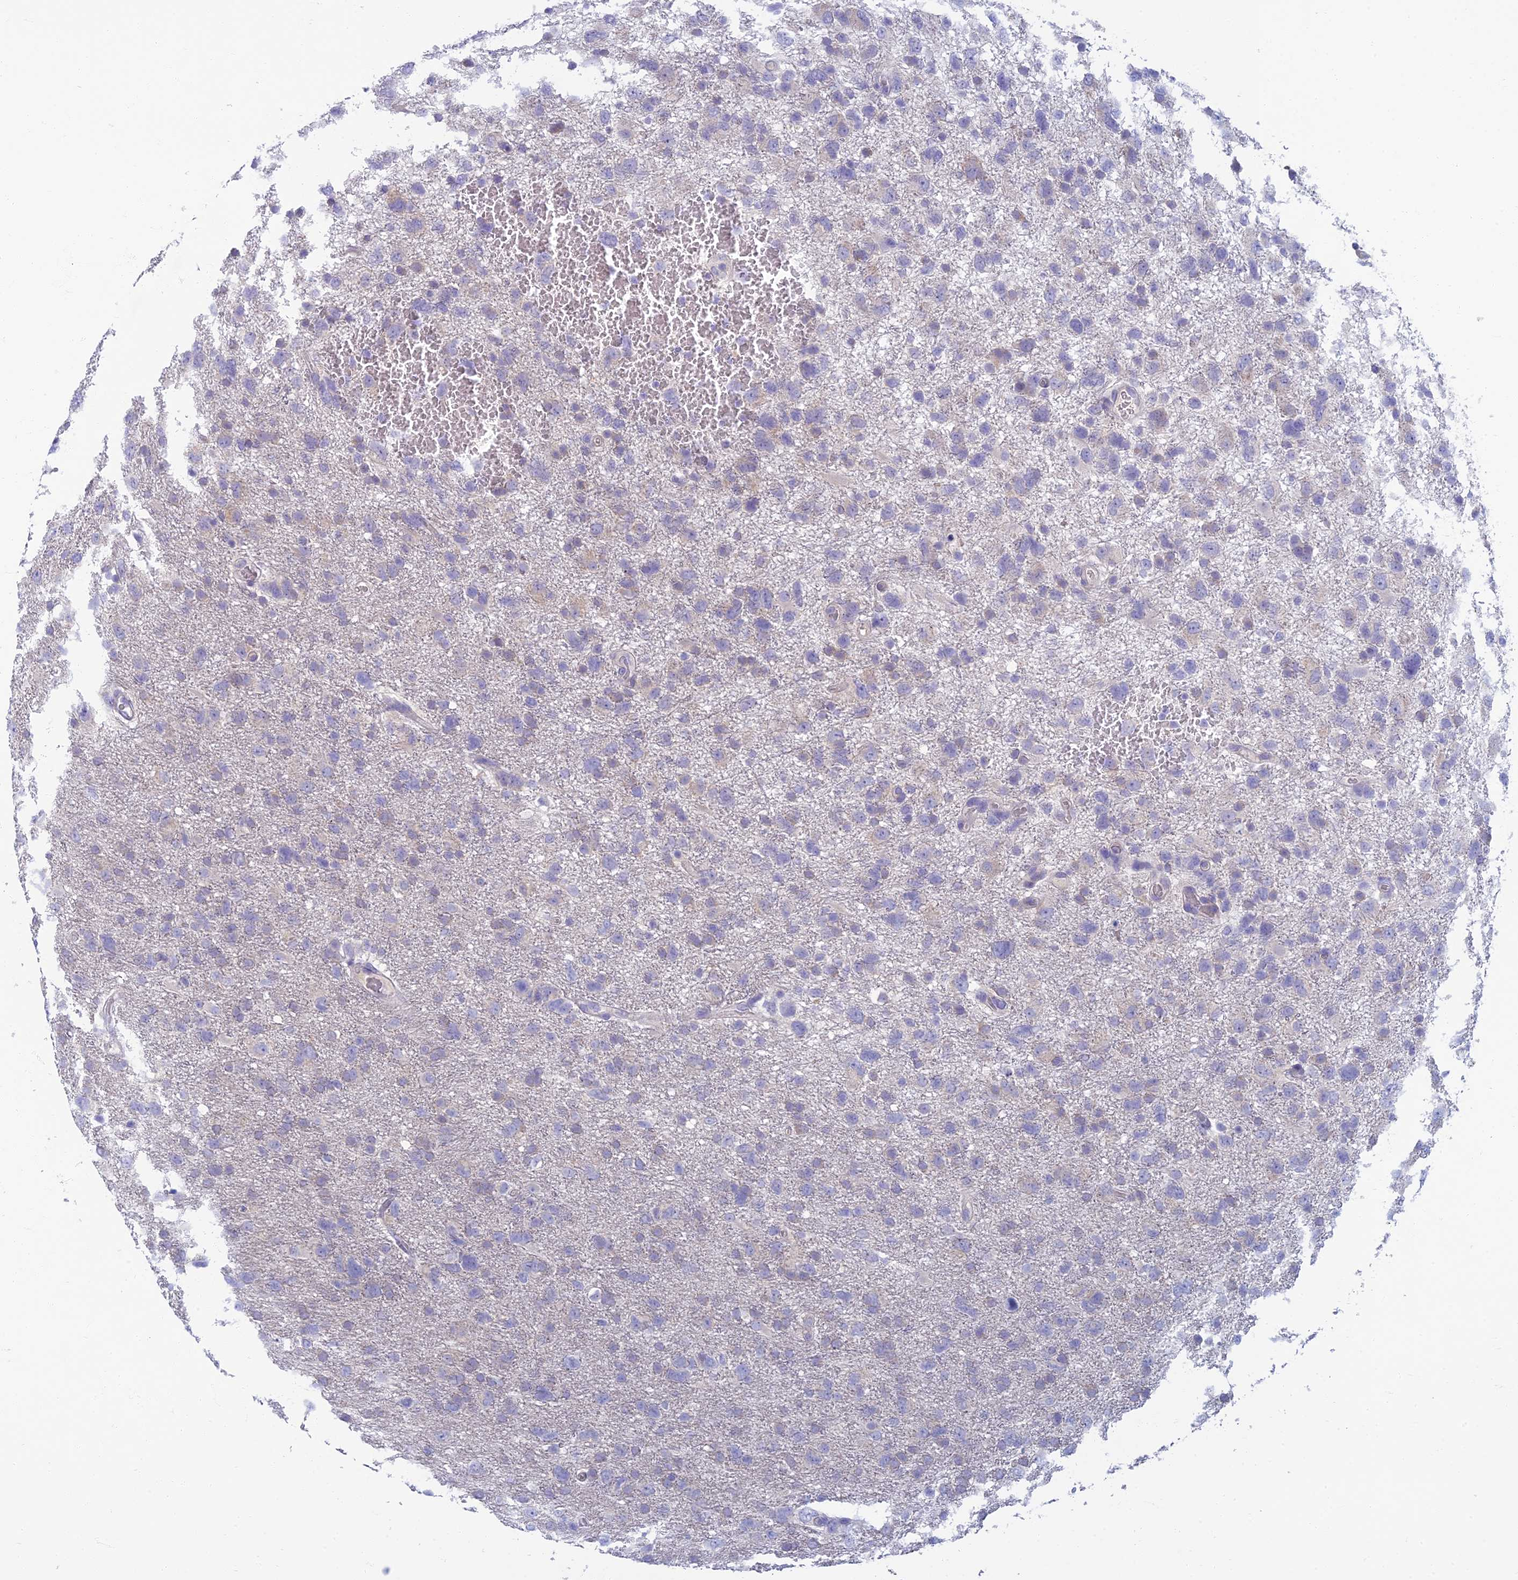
{"staining": {"intensity": "negative", "quantity": "none", "location": "none"}, "tissue": "glioma", "cell_type": "Tumor cells", "image_type": "cancer", "snomed": [{"axis": "morphology", "description": "Glioma, malignant, High grade"}, {"axis": "topography", "description": "Brain"}], "caption": "An image of human malignant glioma (high-grade) is negative for staining in tumor cells.", "gene": "SLC25A41", "patient": {"sex": "male", "age": 61}}